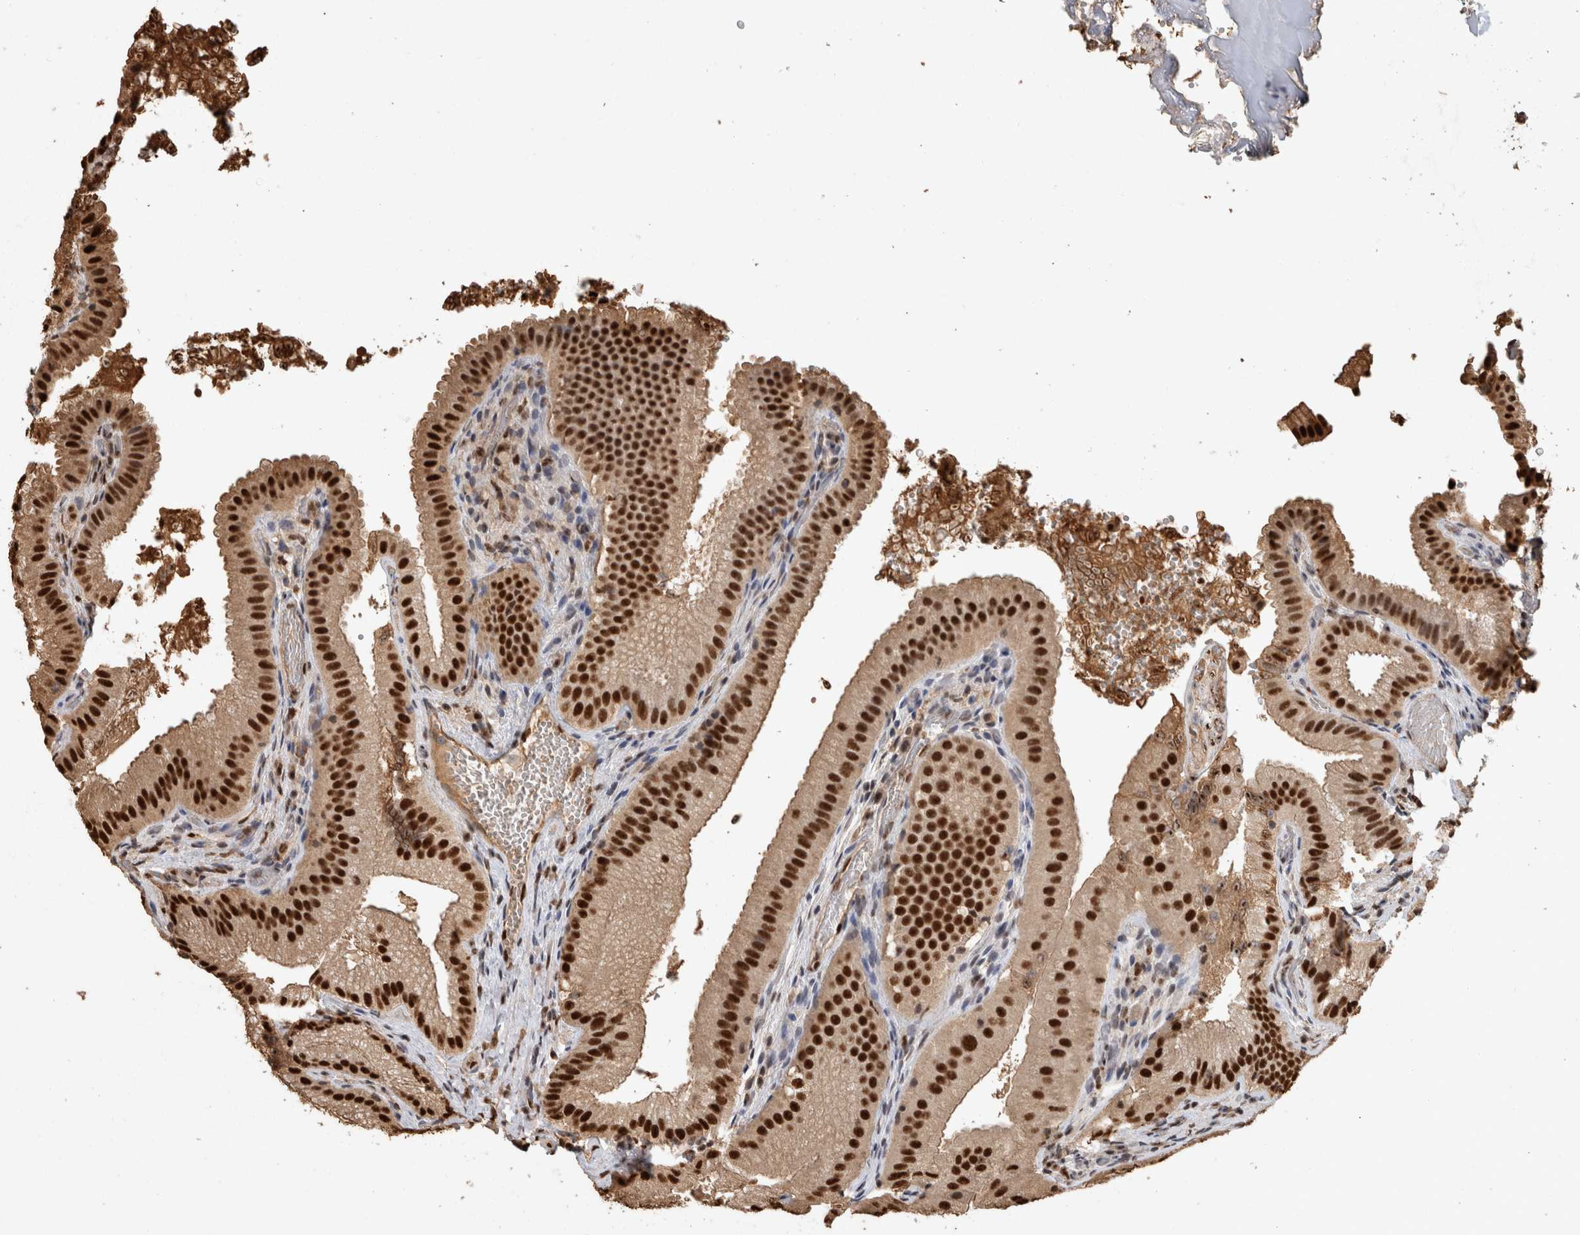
{"staining": {"intensity": "strong", "quantity": ">75%", "location": "nuclear"}, "tissue": "gallbladder", "cell_type": "Glandular cells", "image_type": "normal", "snomed": [{"axis": "morphology", "description": "Normal tissue, NOS"}, {"axis": "topography", "description": "Gallbladder"}], "caption": "High-magnification brightfield microscopy of benign gallbladder stained with DAB (brown) and counterstained with hematoxylin (blue). glandular cells exhibit strong nuclear staining is present in approximately>75% of cells.", "gene": "RAD50", "patient": {"sex": "female", "age": 30}}